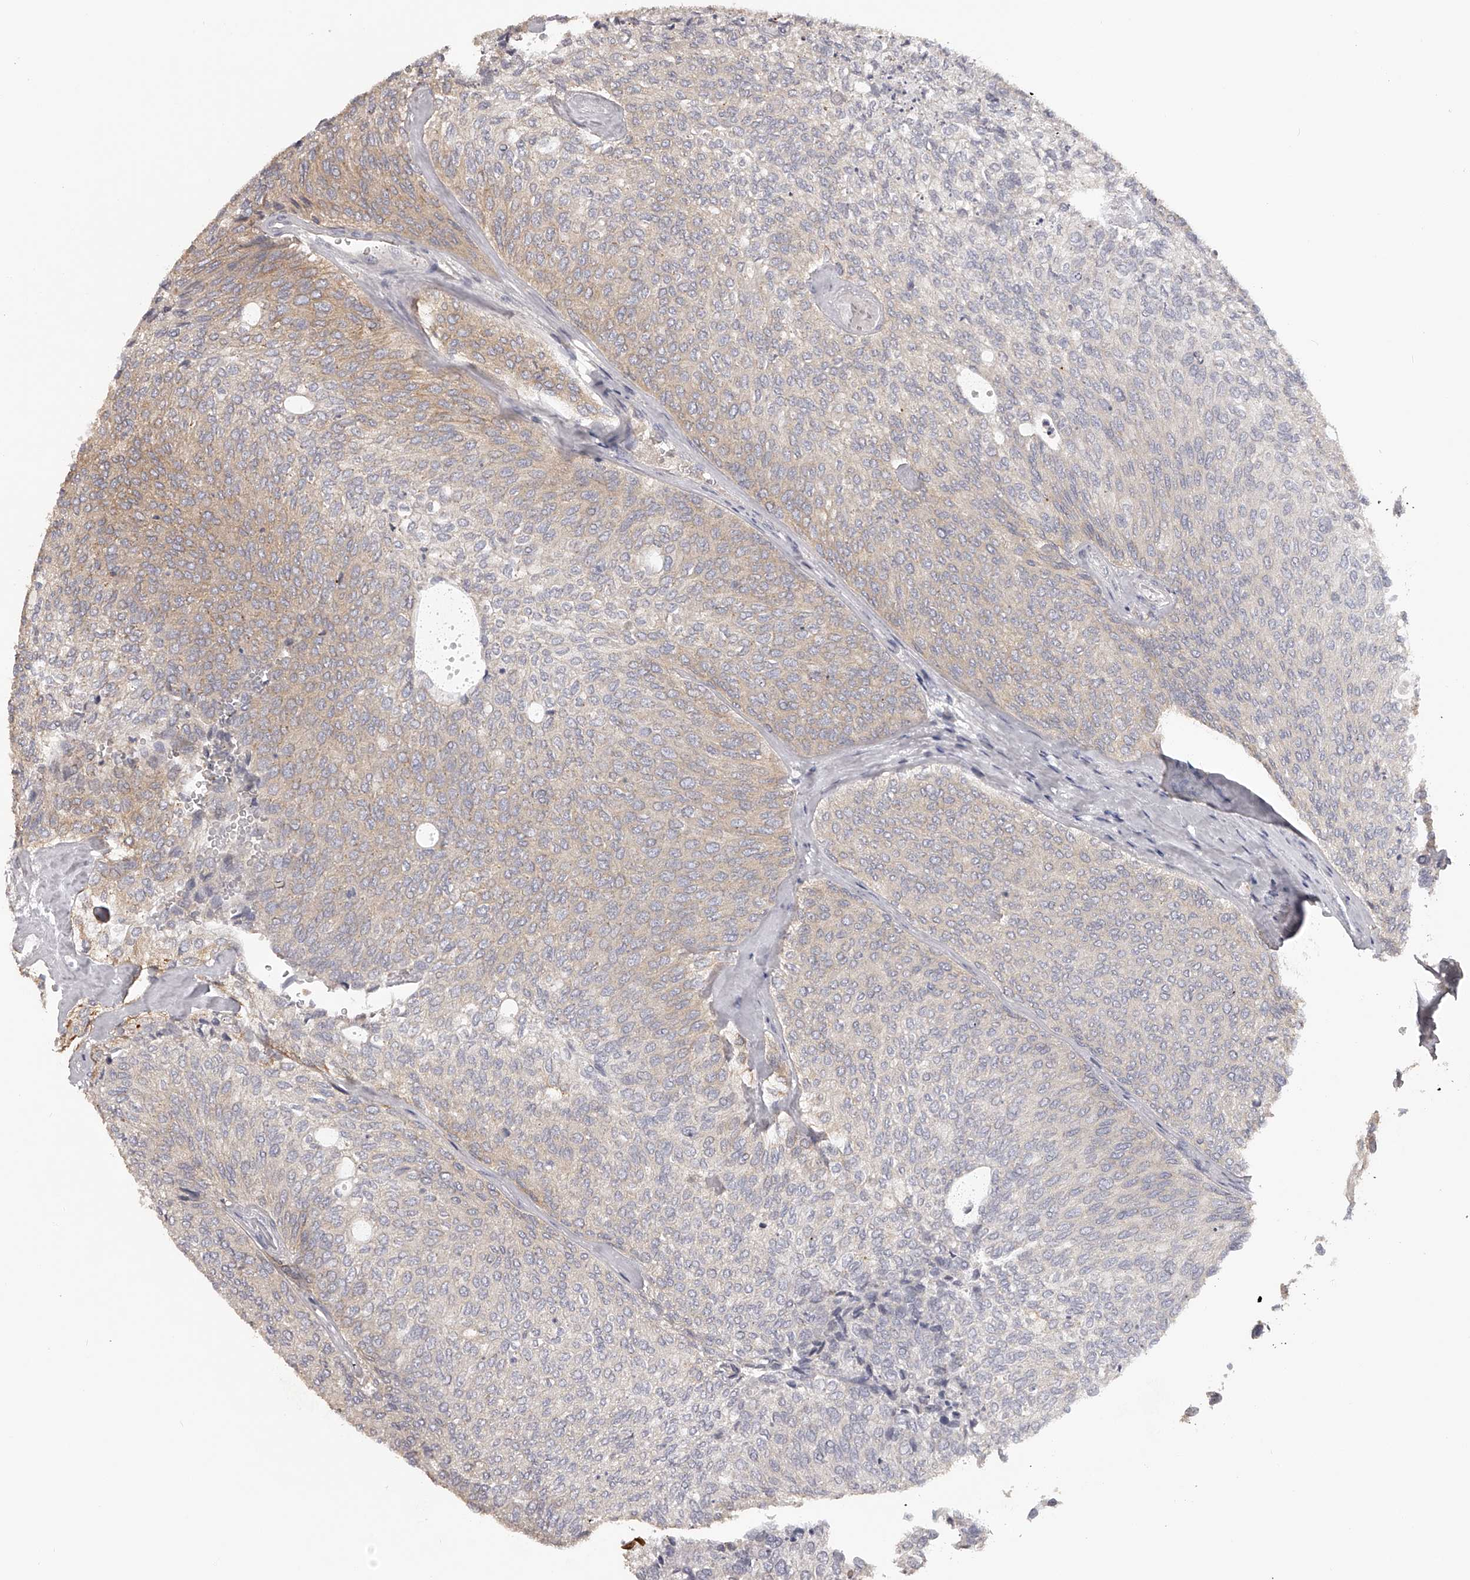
{"staining": {"intensity": "moderate", "quantity": "25%-75%", "location": "cytoplasmic/membranous"}, "tissue": "urothelial cancer", "cell_type": "Tumor cells", "image_type": "cancer", "snomed": [{"axis": "morphology", "description": "Urothelial carcinoma, Low grade"}, {"axis": "topography", "description": "Urinary bladder"}], "caption": "Immunohistochemical staining of human urothelial cancer reveals medium levels of moderate cytoplasmic/membranous staining in about 25%-75% of tumor cells. The staining is performed using DAB (3,3'-diaminobenzidine) brown chromogen to label protein expression. The nuclei are counter-stained blue using hematoxylin.", "gene": "TNN", "patient": {"sex": "female", "age": 79}}